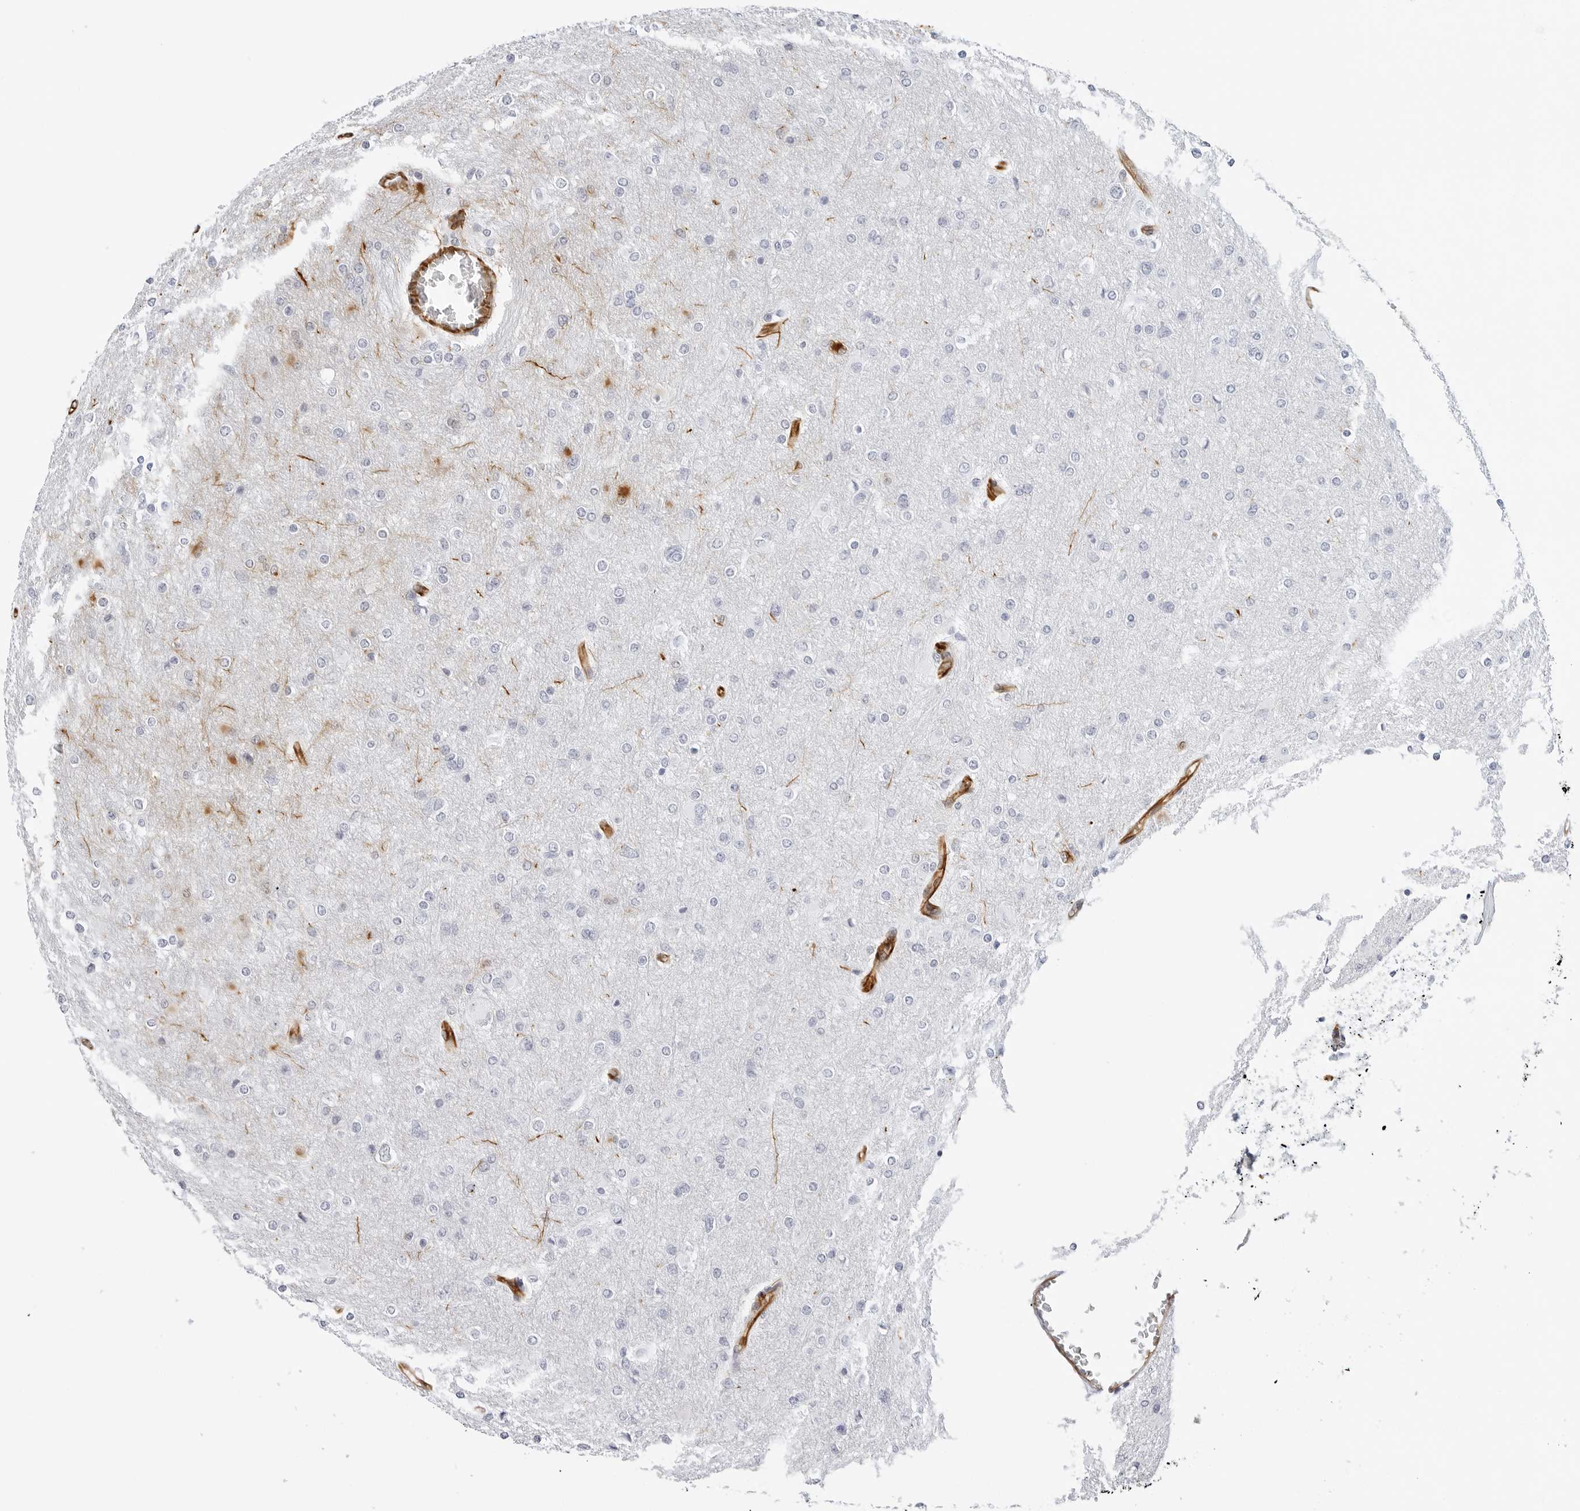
{"staining": {"intensity": "negative", "quantity": "none", "location": "none"}, "tissue": "glioma", "cell_type": "Tumor cells", "image_type": "cancer", "snomed": [{"axis": "morphology", "description": "Glioma, malignant, High grade"}, {"axis": "topography", "description": "Cerebral cortex"}], "caption": "Histopathology image shows no significant protein staining in tumor cells of glioma. (DAB immunohistochemistry (IHC) with hematoxylin counter stain).", "gene": "NES", "patient": {"sex": "female", "age": 36}}